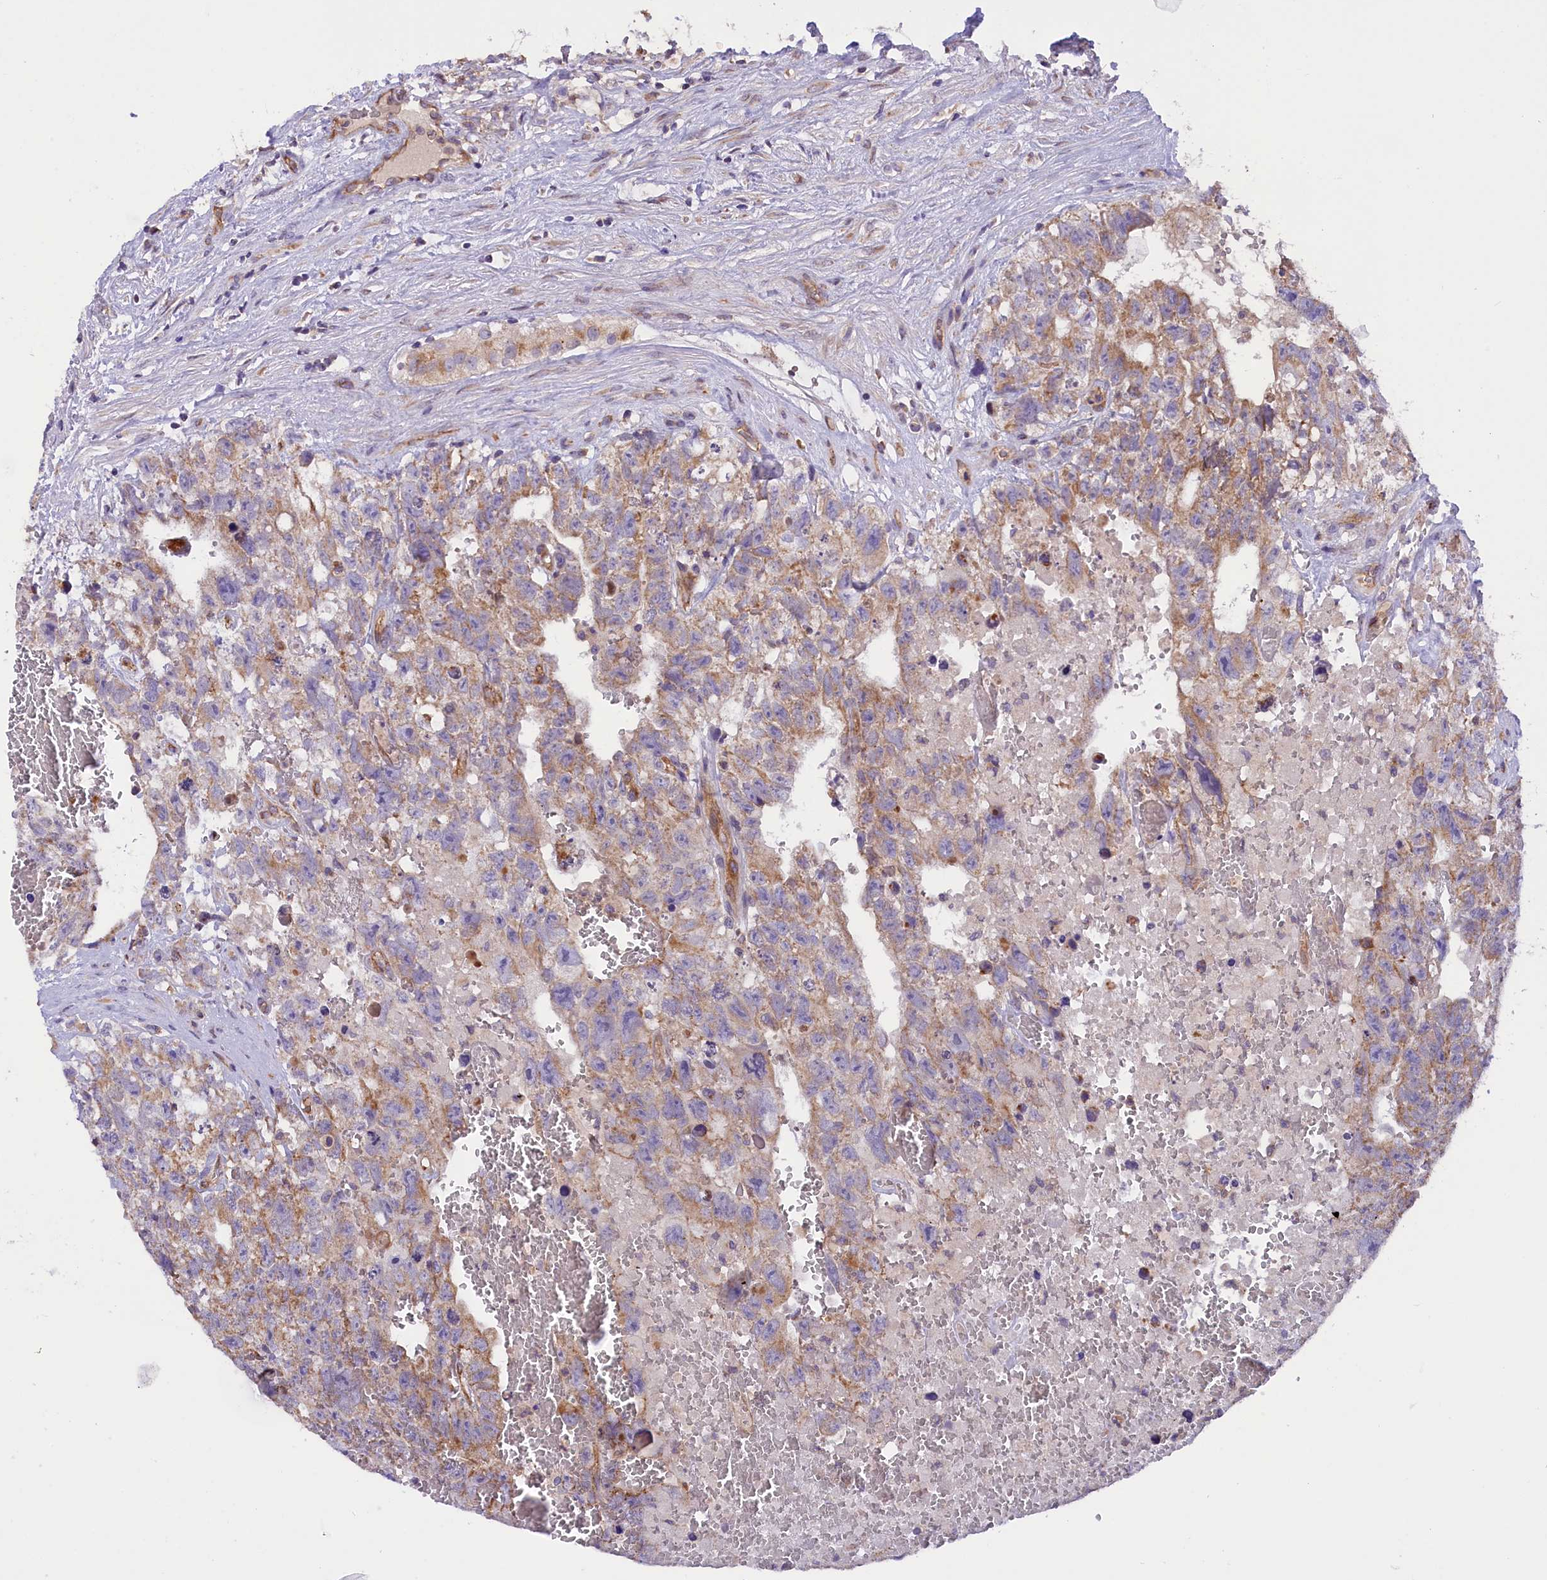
{"staining": {"intensity": "moderate", "quantity": "25%-75%", "location": "cytoplasmic/membranous"}, "tissue": "testis cancer", "cell_type": "Tumor cells", "image_type": "cancer", "snomed": [{"axis": "morphology", "description": "Carcinoma, Embryonal, NOS"}, {"axis": "topography", "description": "Testis"}], "caption": "Human embryonal carcinoma (testis) stained for a protein (brown) shows moderate cytoplasmic/membranous positive staining in approximately 25%-75% of tumor cells.", "gene": "DNAJB9", "patient": {"sex": "male", "age": 26}}